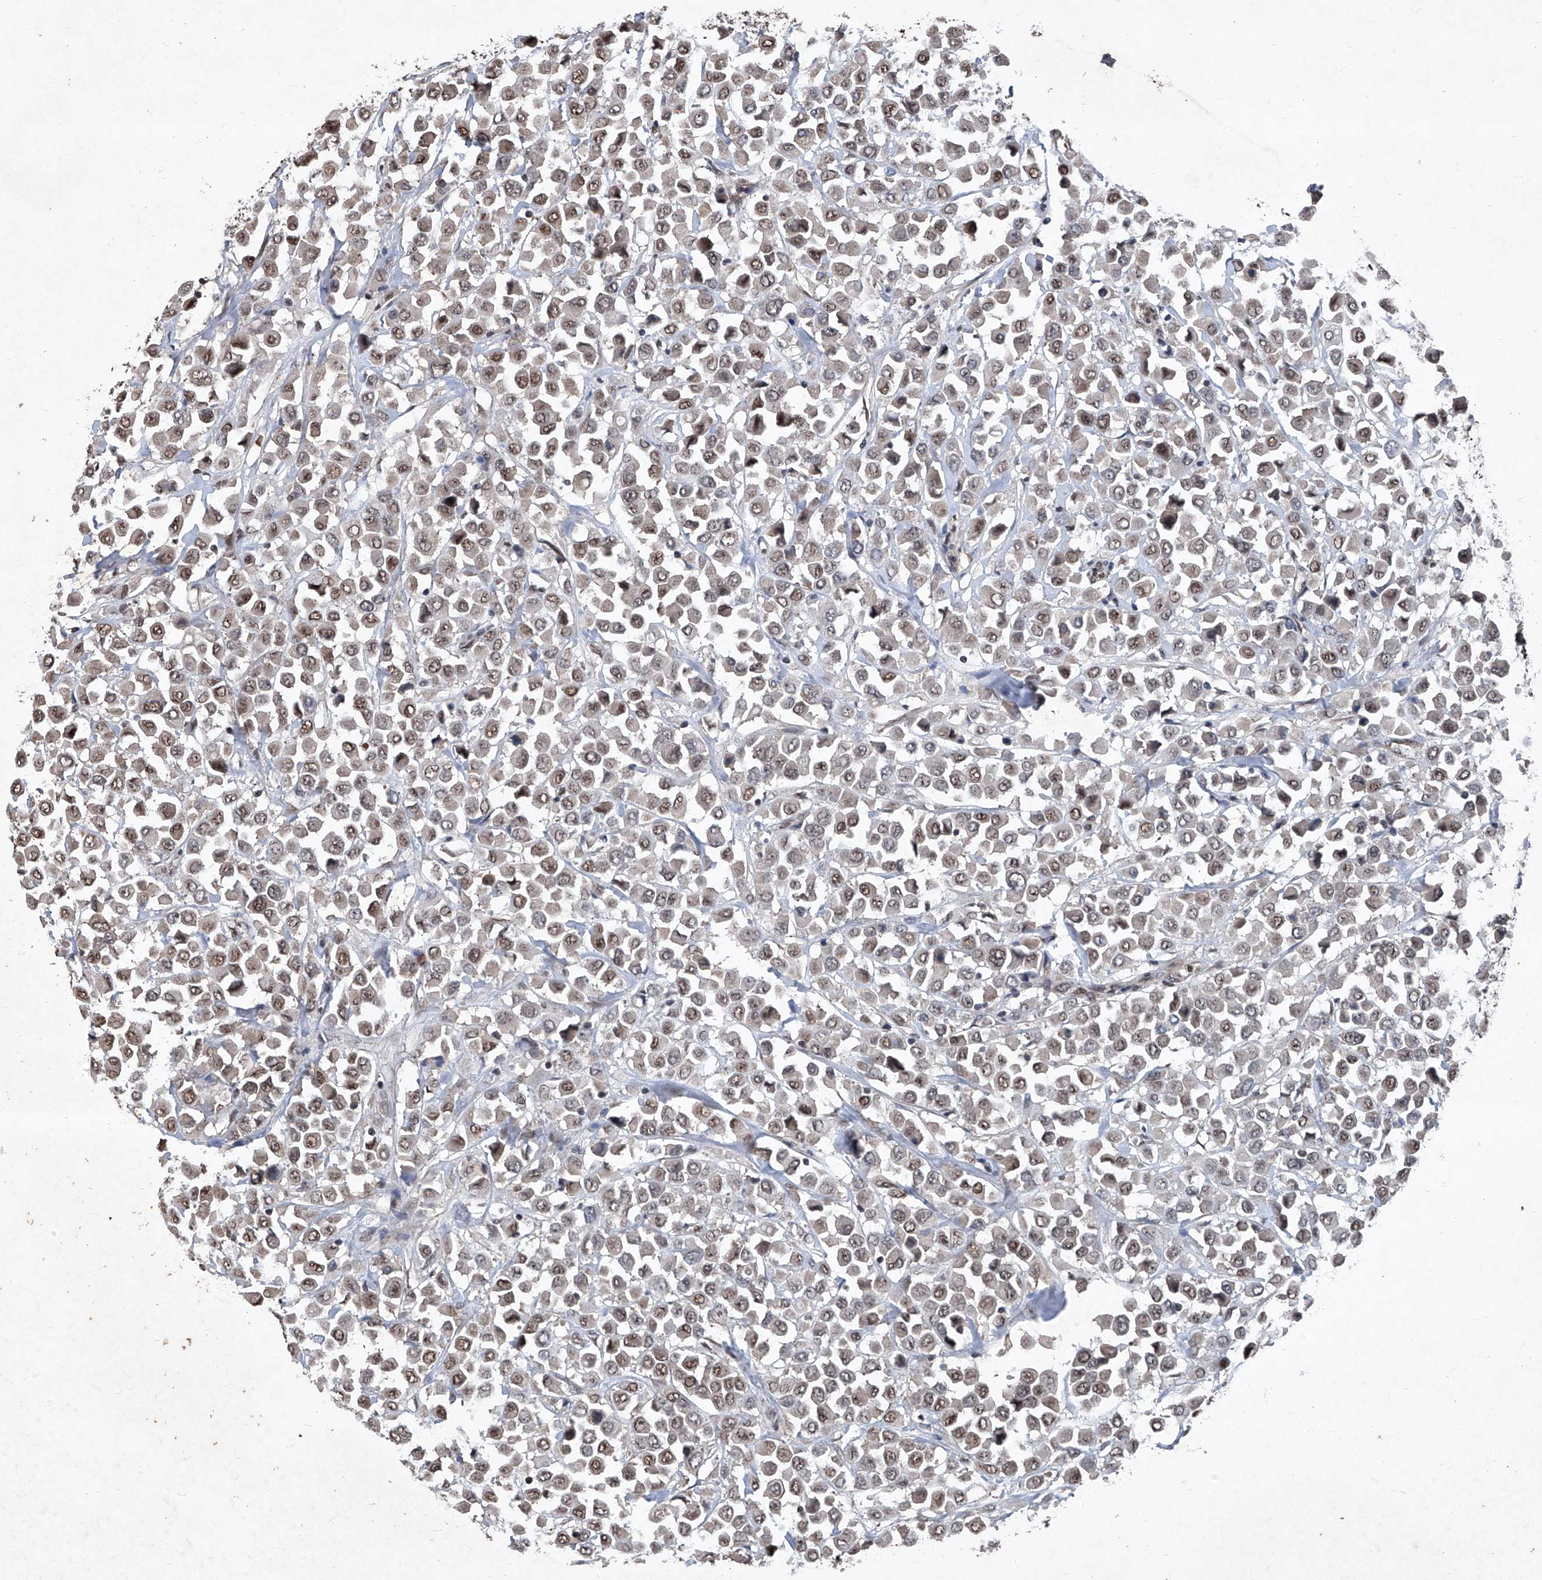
{"staining": {"intensity": "moderate", "quantity": "25%-75%", "location": "nuclear"}, "tissue": "breast cancer", "cell_type": "Tumor cells", "image_type": "cancer", "snomed": [{"axis": "morphology", "description": "Duct carcinoma"}, {"axis": "topography", "description": "Breast"}], "caption": "Protein staining by IHC exhibits moderate nuclear positivity in about 25%-75% of tumor cells in breast cancer.", "gene": "DDX39B", "patient": {"sex": "female", "age": 61}}